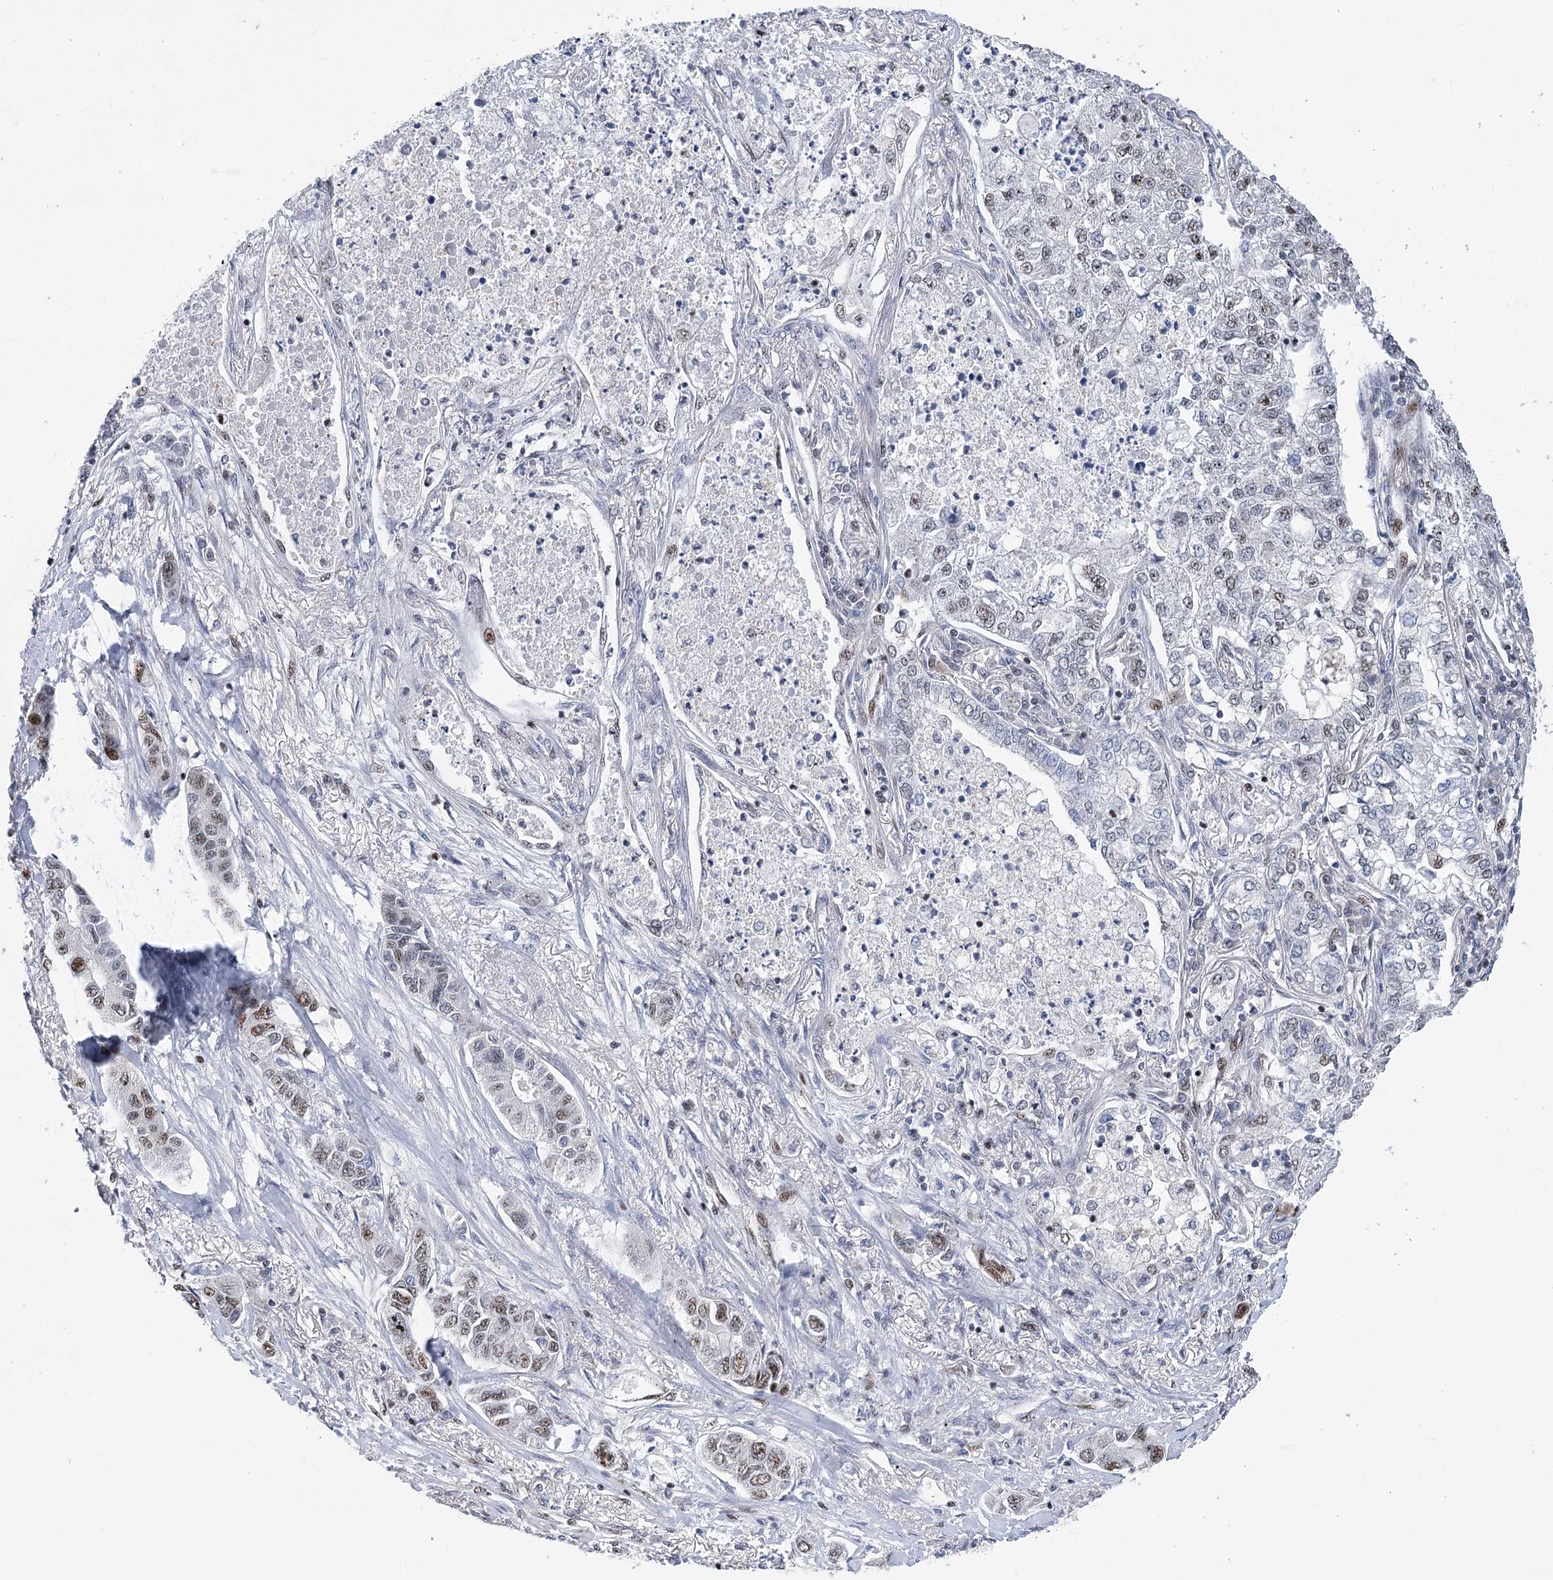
{"staining": {"intensity": "moderate", "quantity": "25%-75%", "location": "nuclear"}, "tissue": "lung cancer", "cell_type": "Tumor cells", "image_type": "cancer", "snomed": [{"axis": "morphology", "description": "Adenocarcinoma, NOS"}, {"axis": "topography", "description": "Lung"}], "caption": "Immunohistochemistry staining of lung cancer (adenocarcinoma), which displays medium levels of moderate nuclear staining in approximately 25%-75% of tumor cells indicating moderate nuclear protein staining. The staining was performed using DAB (brown) for protein detection and nuclei were counterstained in hematoxylin (blue).", "gene": "CAMTA1", "patient": {"sex": "male", "age": 49}}